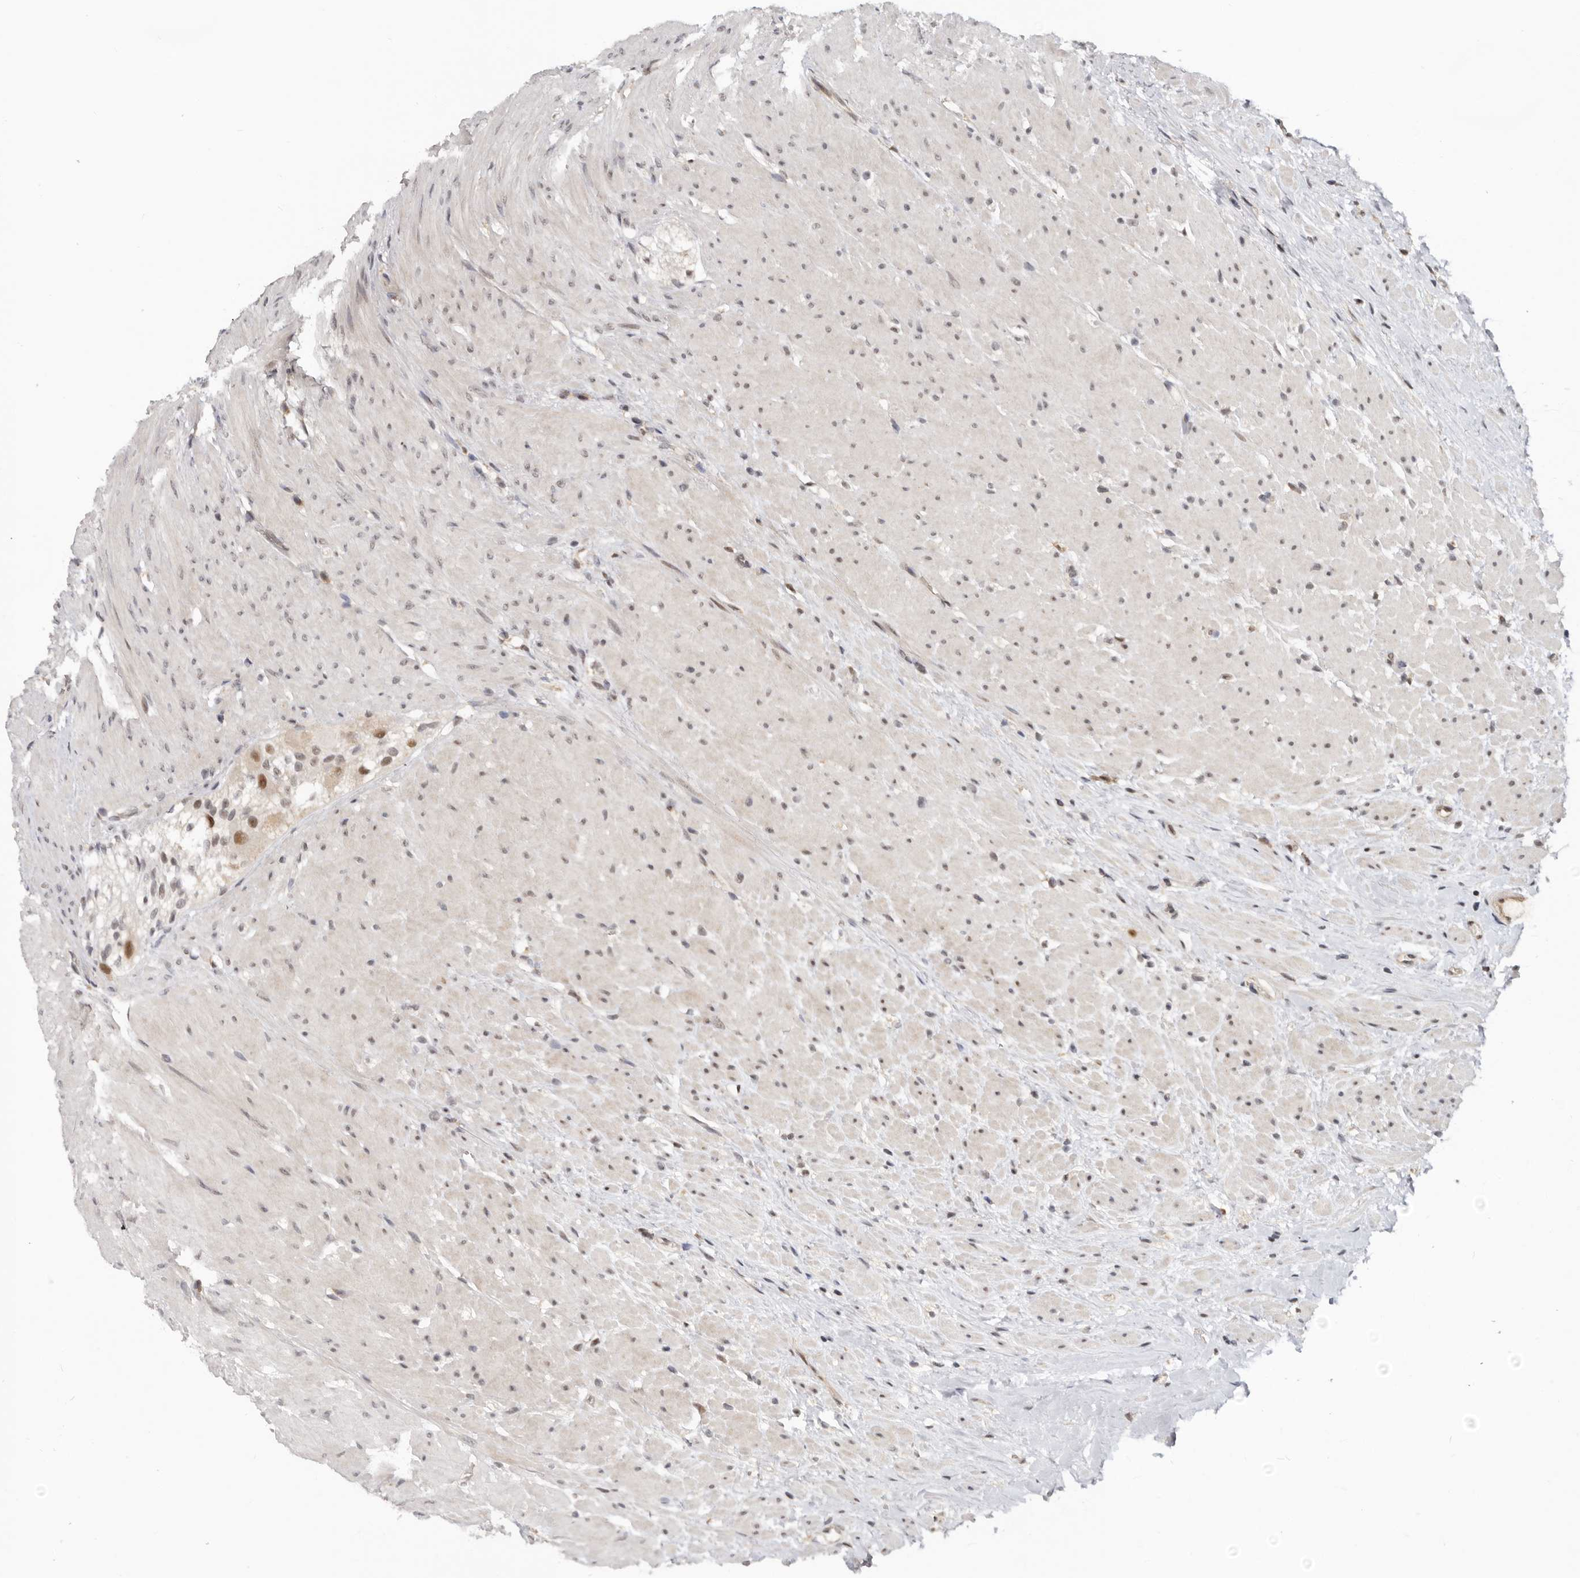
{"staining": {"intensity": "moderate", "quantity": ">75%", "location": "nuclear"}, "tissue": "colon", "cell_type": "Endothelial cells", "image_type": "normal", "snomed": [{"axis": "morphology", "description": "Normal tissue, NOS"}, {"axis": "topography", "description": "Colon"}], "caption": "Immunohistochemistry of benign human colon displays medium levels of moderate nuclear staining in about >75% of endothelial cells. The staining was performed using DAB (3,3'-diaminobenzidine), with brown indicating positive protein expression. Nuclei are stained blue with hematoxylin.", "gene": "BRCA2", "patient": {"sex": "female", "age": 62}}